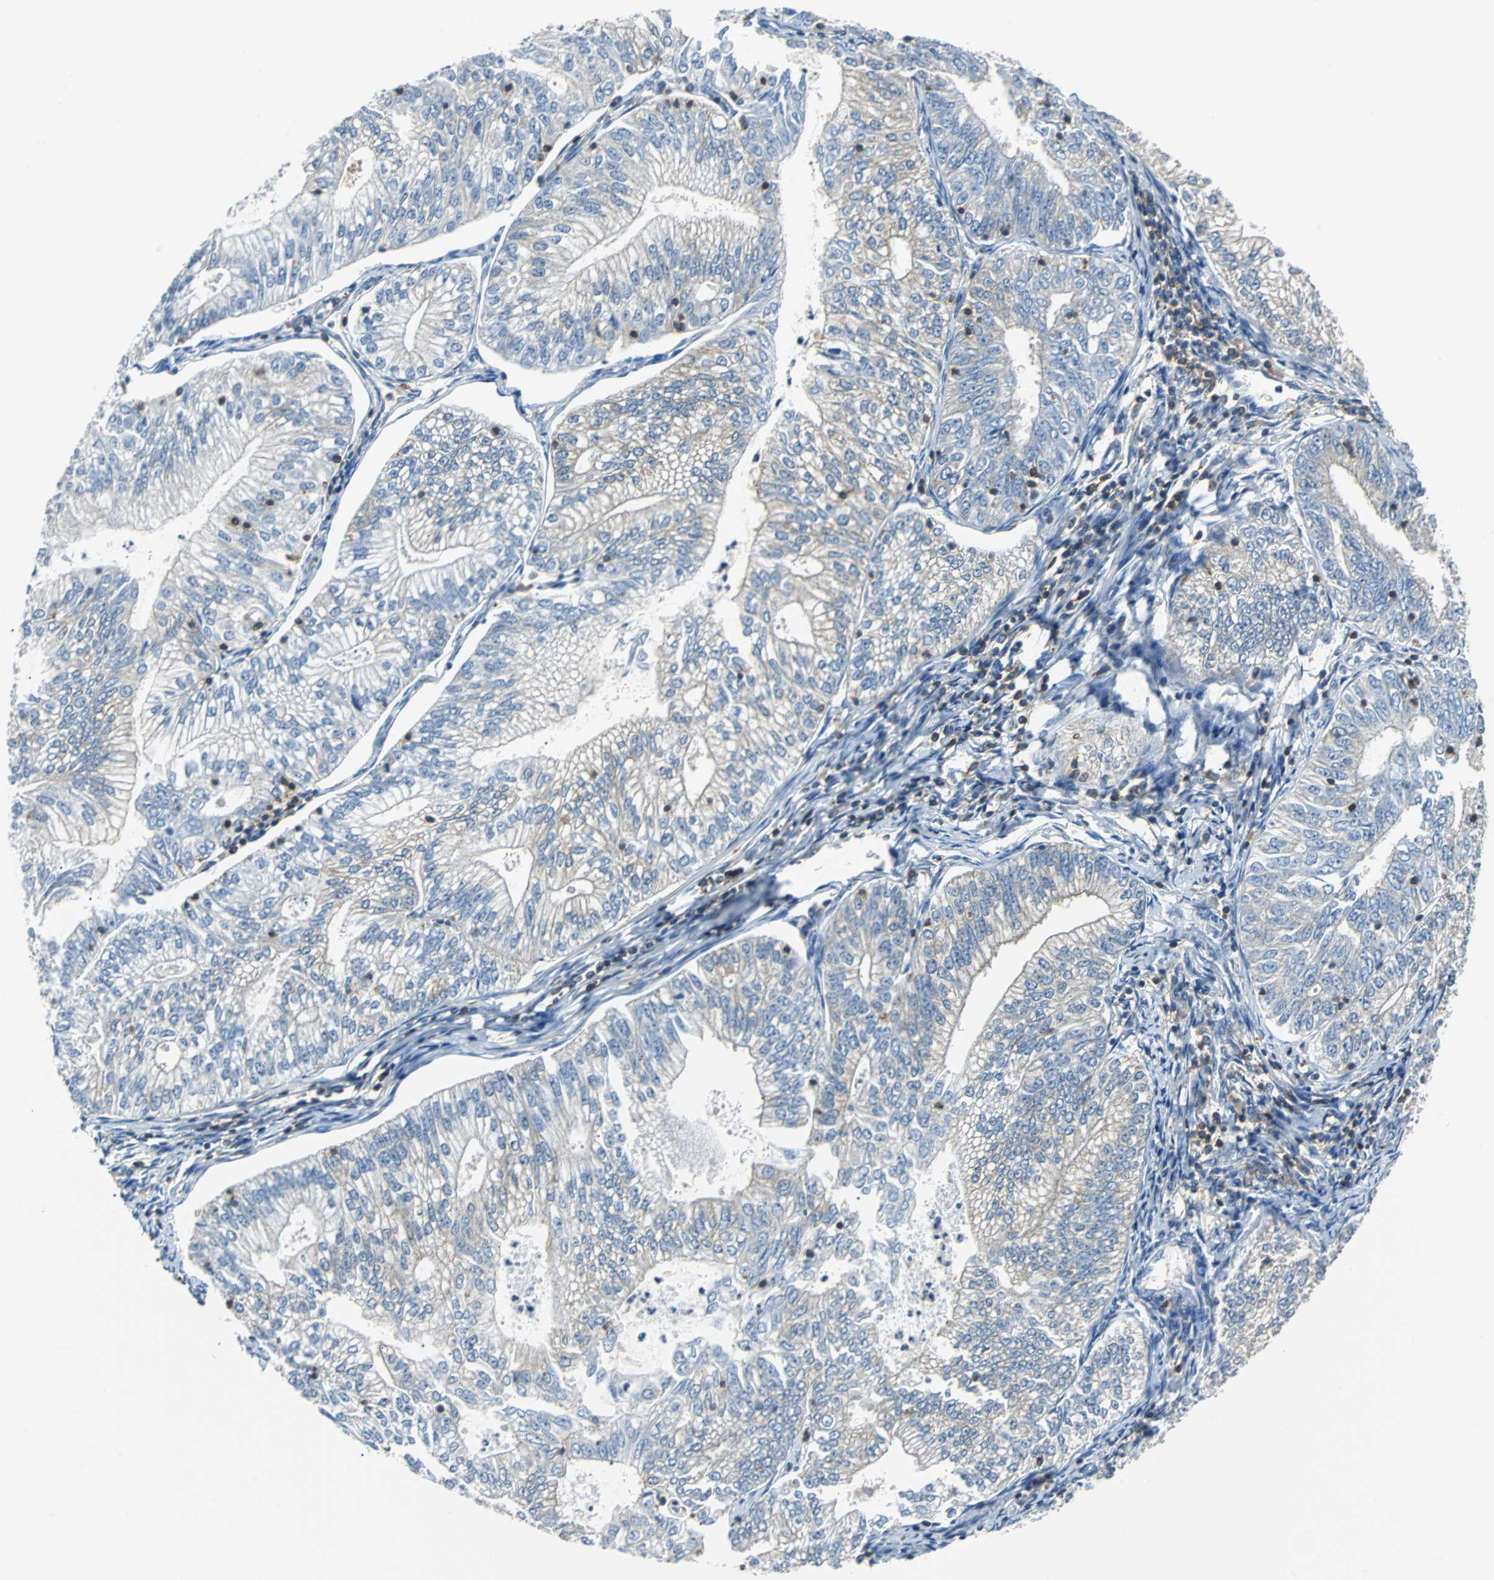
{"staining": {"intensity": "negative", "quantity": "none", "location": "none"}, "tissue": "endometrial cancer", "cell_type": "Tumor cells", "image_type": "cancer", "snomed": [{"axis": "morphology", "description": "Adenocarcinoma, NOS"}, {"axis": "topography", "description": "Endometrium"}], "caption": "High magnification brightfield microscopy of endometrial cancer stained with DAB (brown) and counterstained with hematoxylin (blue): tumor cells show no significant positivity.", "gene": "TSC22D4", "patient": {"sex": "female", "age": 69}}